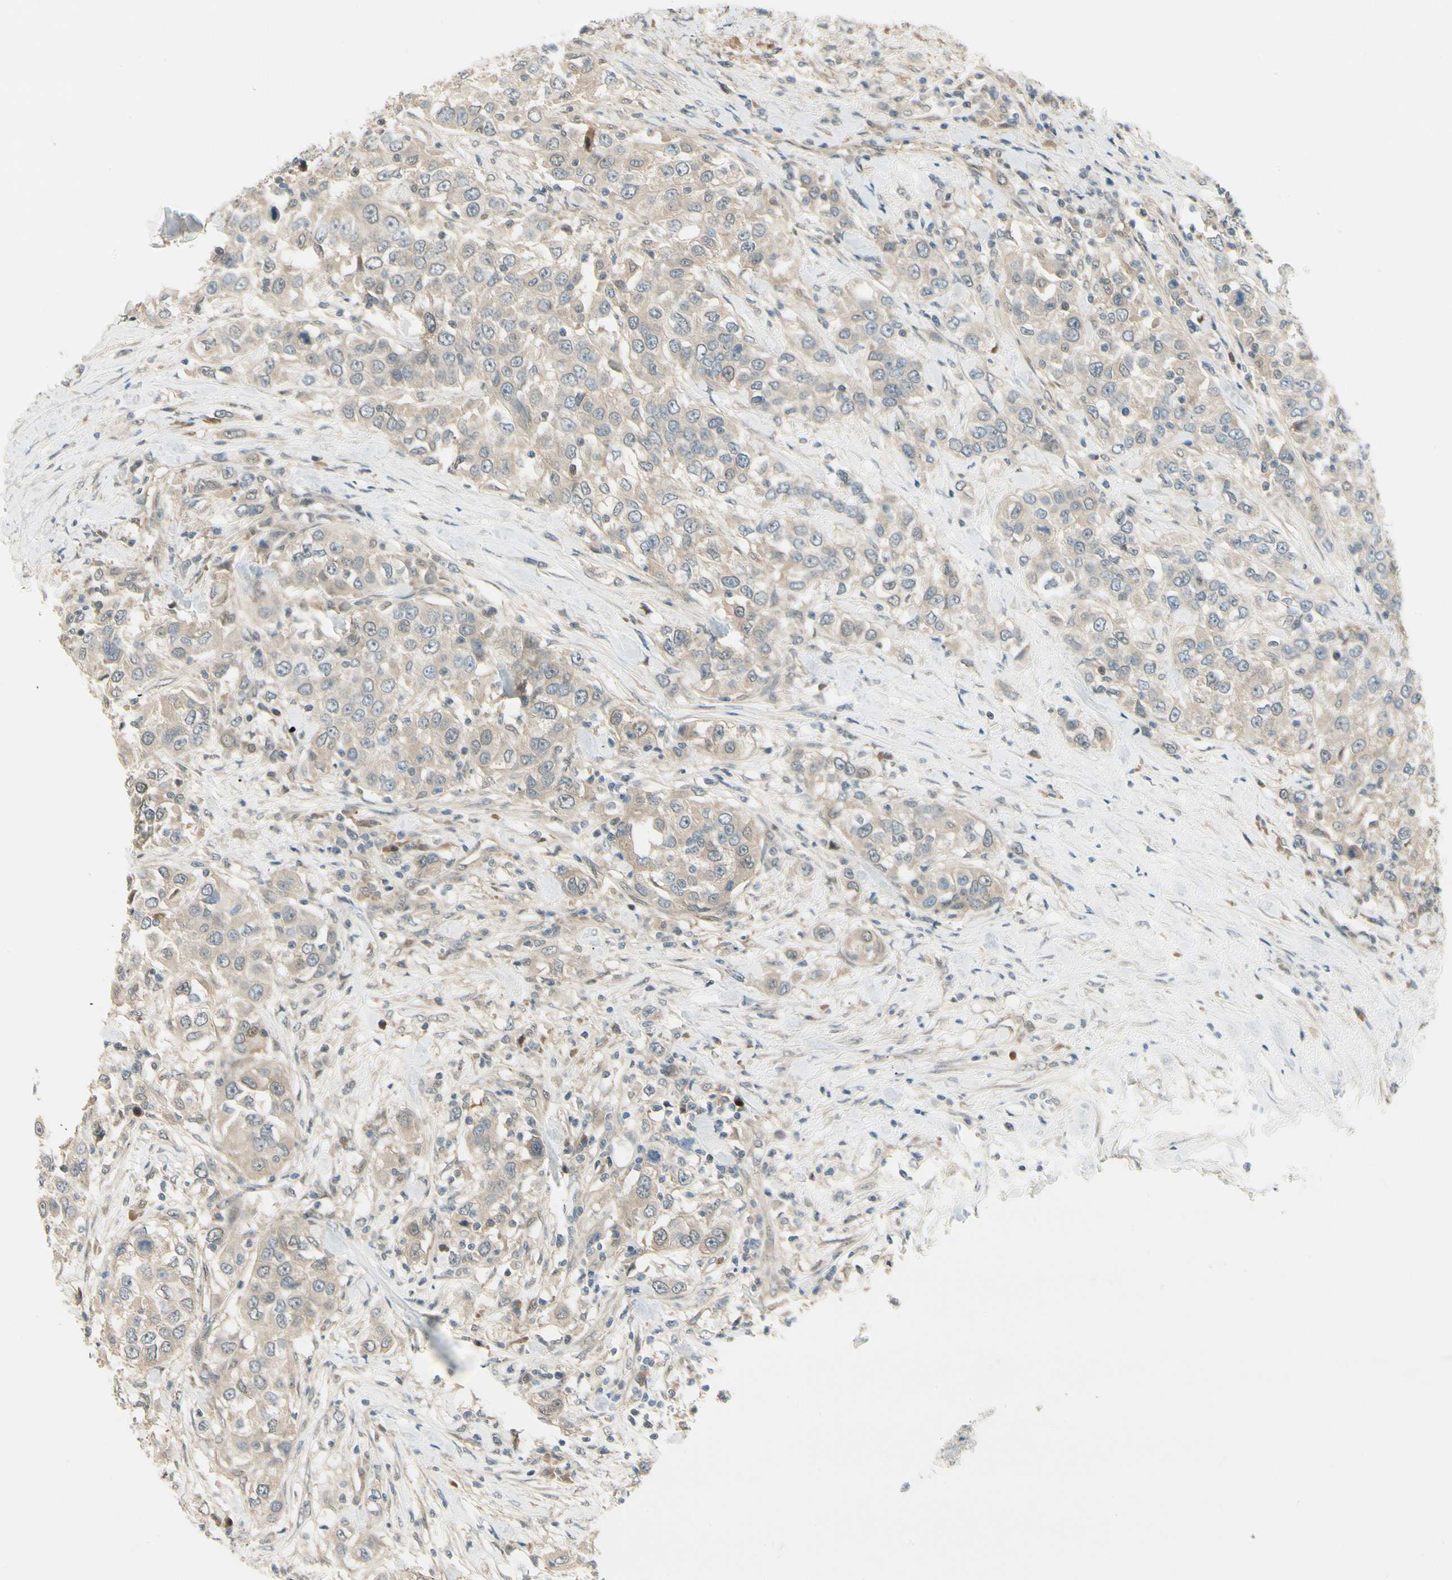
{"staining": {"intensity": "negative", "quantity": "none", "location": "none"}, "tissue": "urothelial cancer", "cell_type": "Tumor cells", "image_type": "cancer", "snomed": [{"axis": "morphology", "description": "Urothelial carcinoma, High grade"}, {"axis": "topography", "description": "Urinary bladder"}], "caption": "Immunohistochemistry photomicrograph of neoplastic tissue: urothelial cancer stained with DAB shows no significant protein positivity in tumor cells.", "gene": "EPHB3", "patient": {"sex": "female", "age": 80}}